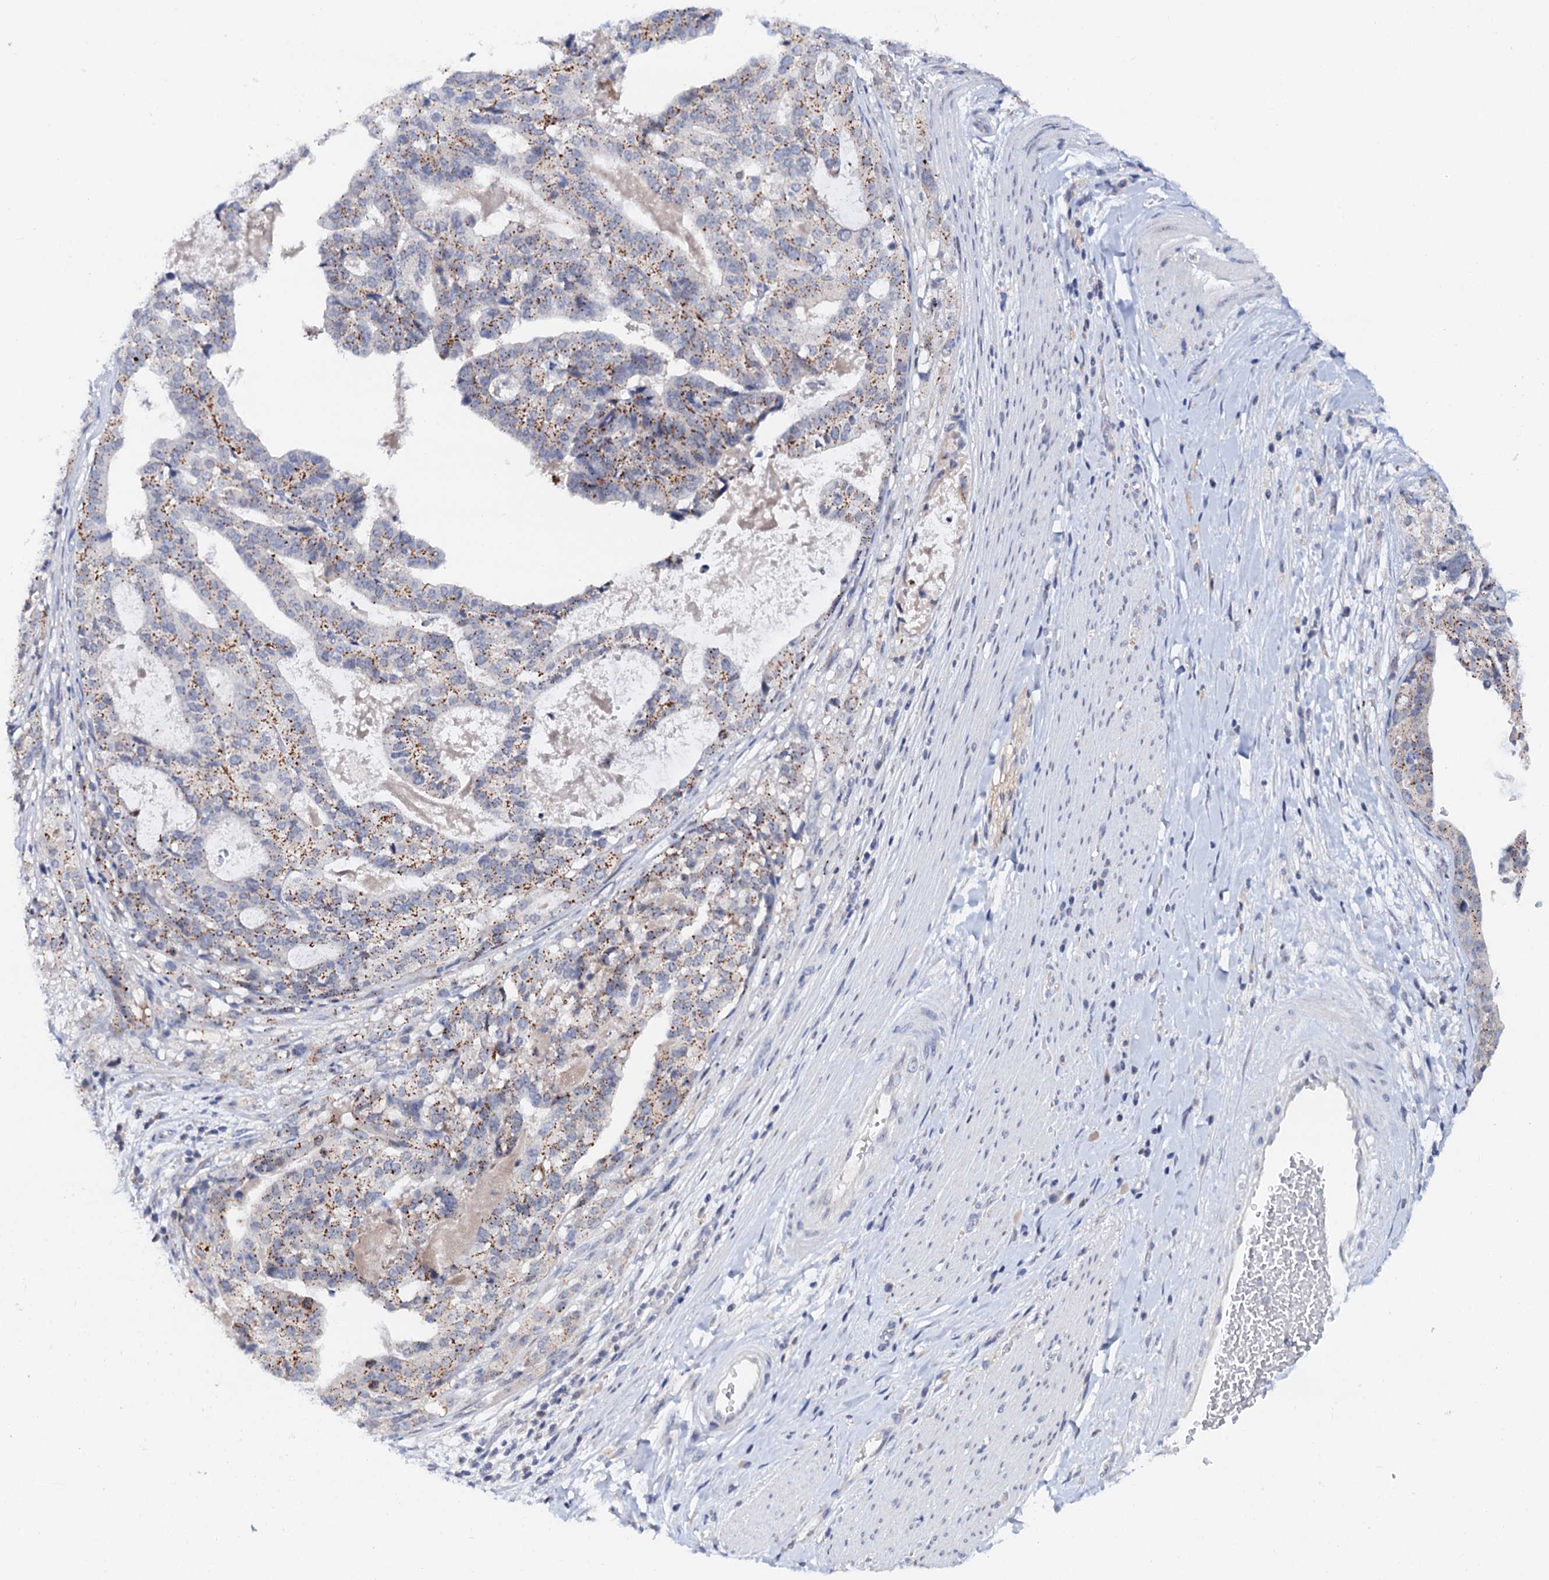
{"staining": {"intensity": "moderate", "quantity": "25%-75%", "location": "cytoplasmic/membranous"}, "tissue": "stomach cancer", "cell_type": "Tumor cells", "image_type": "cancer", "snomed": [{"axis": "morphology", "description": "Adenocarcinoma, NOS"}, {"axis": "topography", "description": "Stomach"}], "caption": "IHC (DAB (3,3'-diaminobenzidine)) staining of human stomach adenocarcinoma exhibits moderate cytoplasmic/membranous protein staining in about 25%-75% of tumor cells. The protein is shown in brown color, while the nuclei are stained blue.", "gene": "NALF1", "patient": {"sex": "male", "age": 48}}